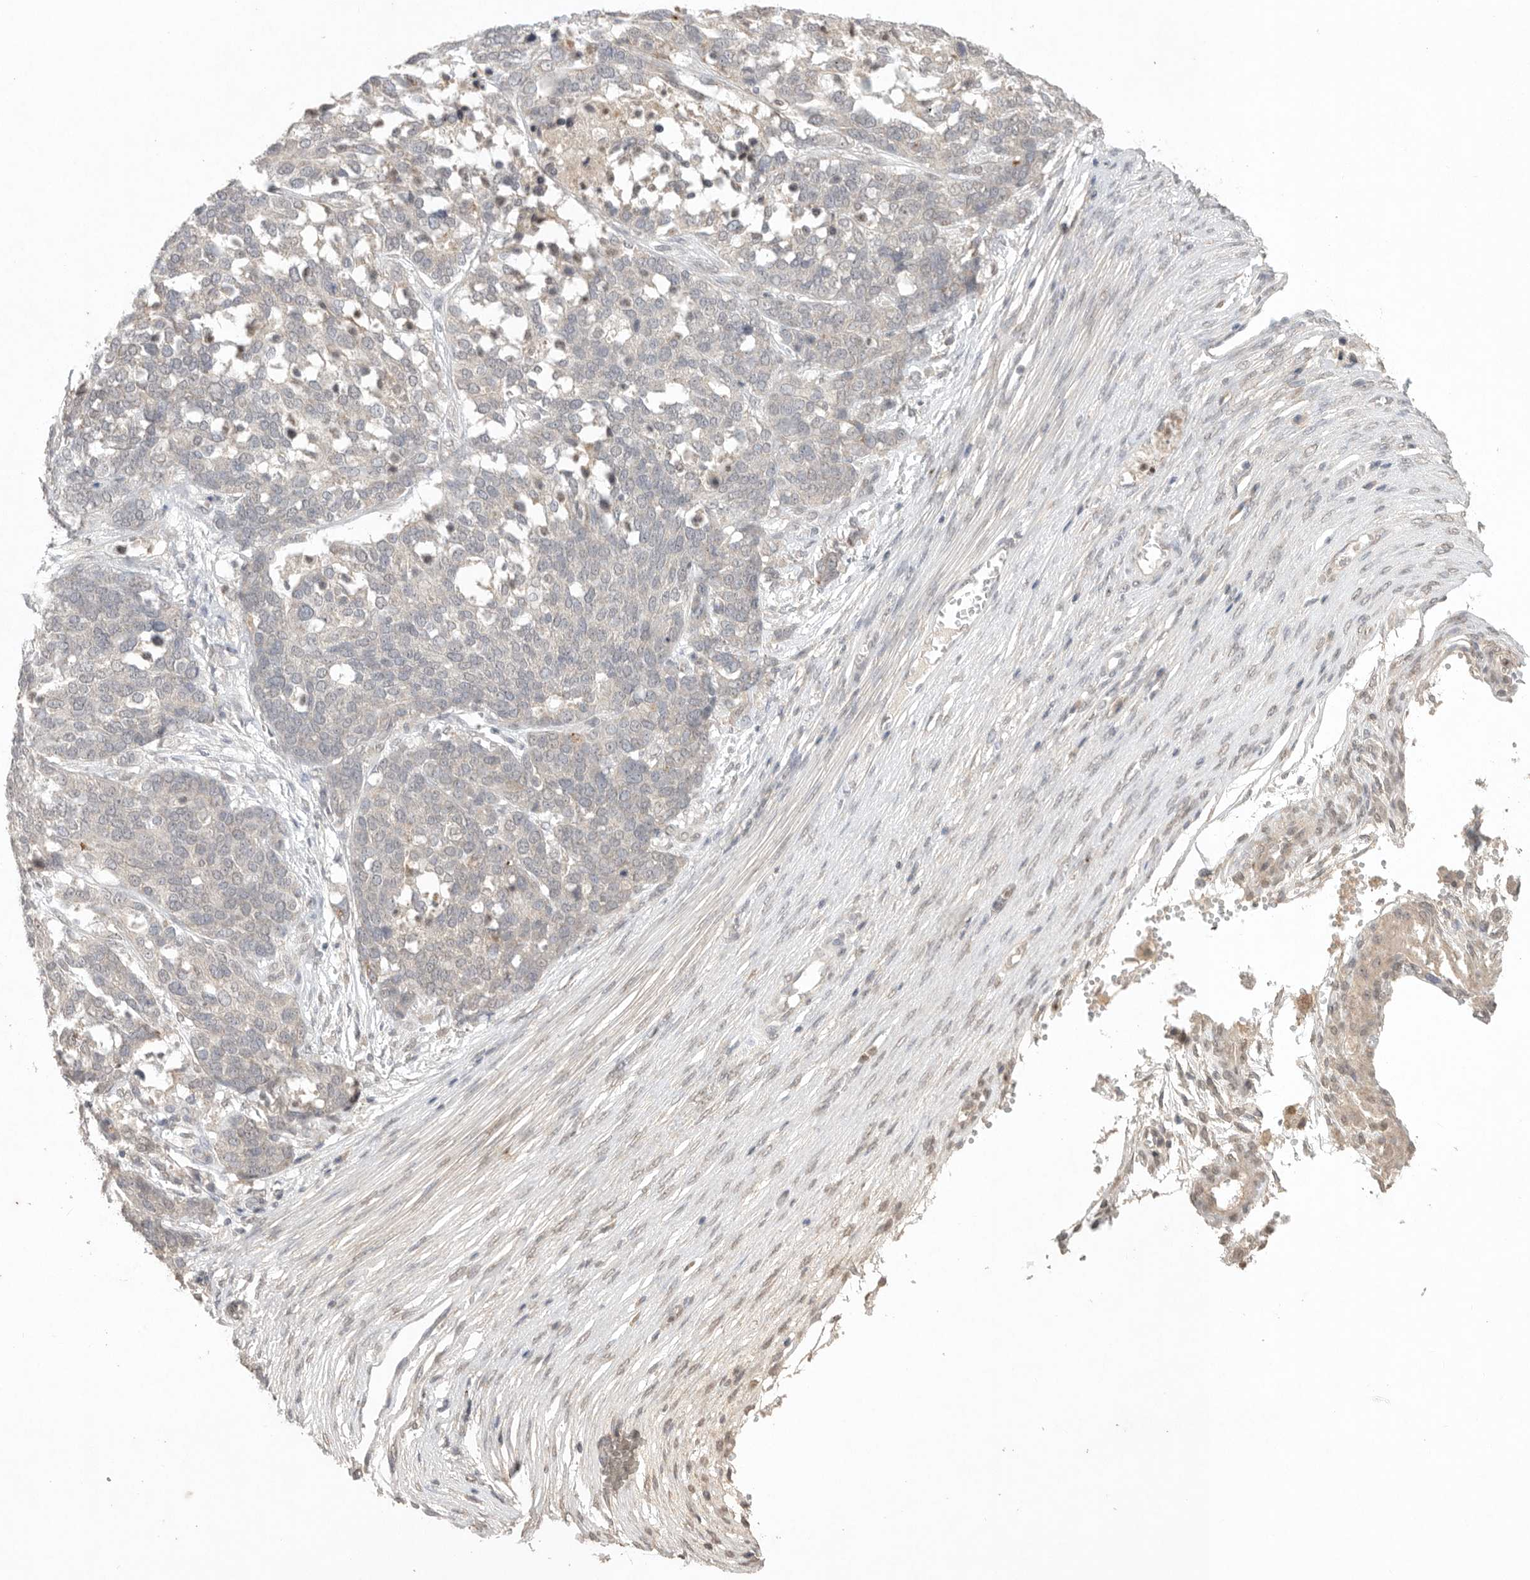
{"staining": {"intensity": "negative", "quantity": "none", "location": "none"}, "tissue": "ovarian cancer", "cell_type": "Tumor cells", "image_type": "cancer", "snomed": [{"axis": "morphology", "description": "Cystadenocarcinoma, serous, NOS"}, {"axis": "topography", "description": "Ovary"}], "caption": "Immunohistochemistry (IHC) image of neoplastic tissue: ovarian cancer stained with DAB exhibits no significant protein positivity in tumor cells.", "gene": "KLK5", "patient": {"sex": "female", "age": 44}}